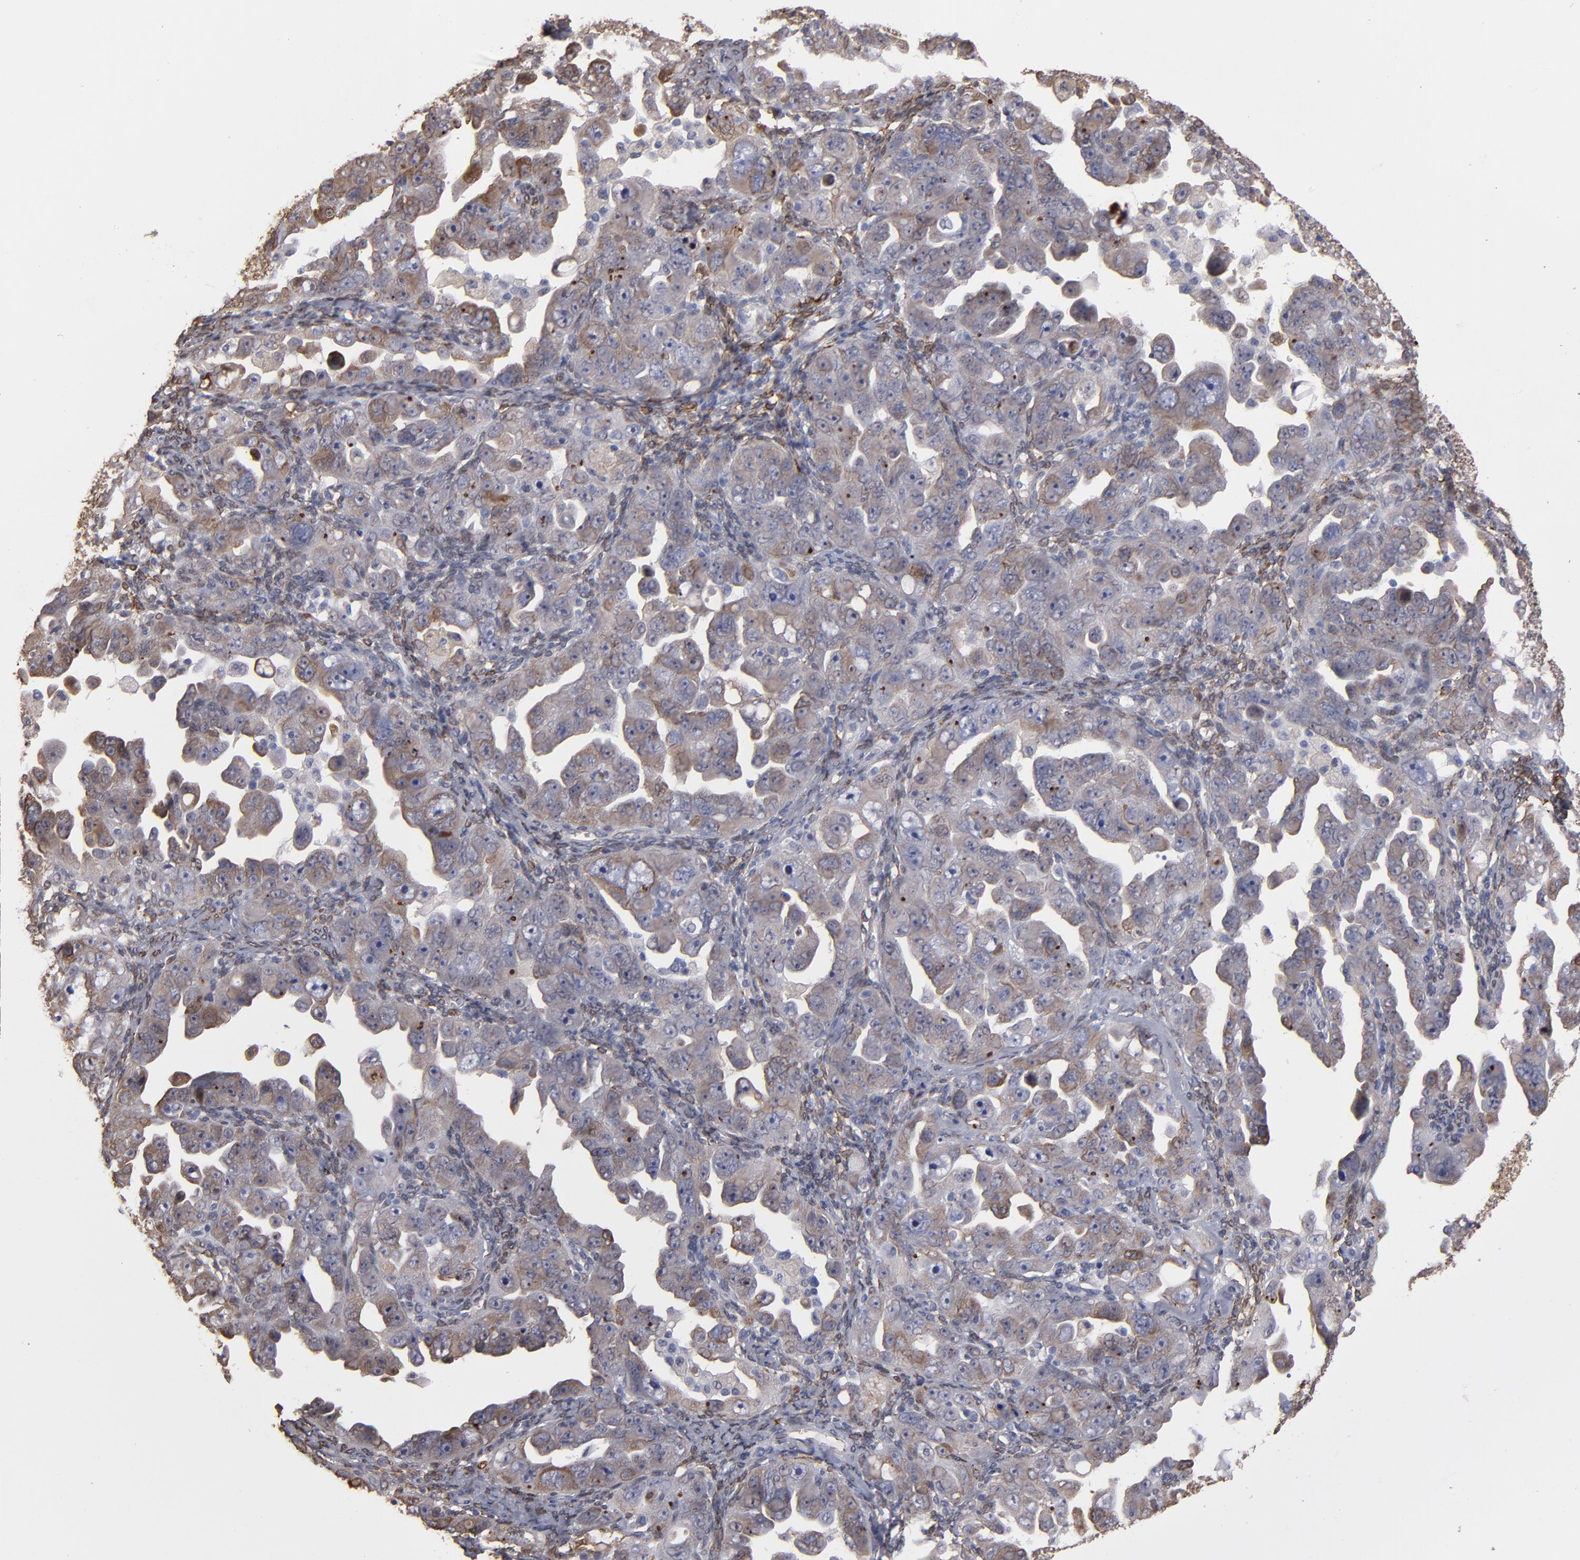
{"staining": {"intensity": "weak", "quantity": ">75%", "location": "cytoplasmic/membranous"}, "tissue": "ovarian cancer", "cell_type": "Tumor cells", "image_type": "cancer", "snomed": [{"axis": "morphology", "description": "Cystadenocarcinoma, serous, NOS"}, {"axis": "topography", "description": "Ovary"}], "caption": "Ovarian cancer was stained to show a protein in brown. There is low levels of weak cytoplasmic/membranous staining in about >75% of tumor cells.", "gene": "PGRMC1", "patient": {"sex": "female", "age": 66}}